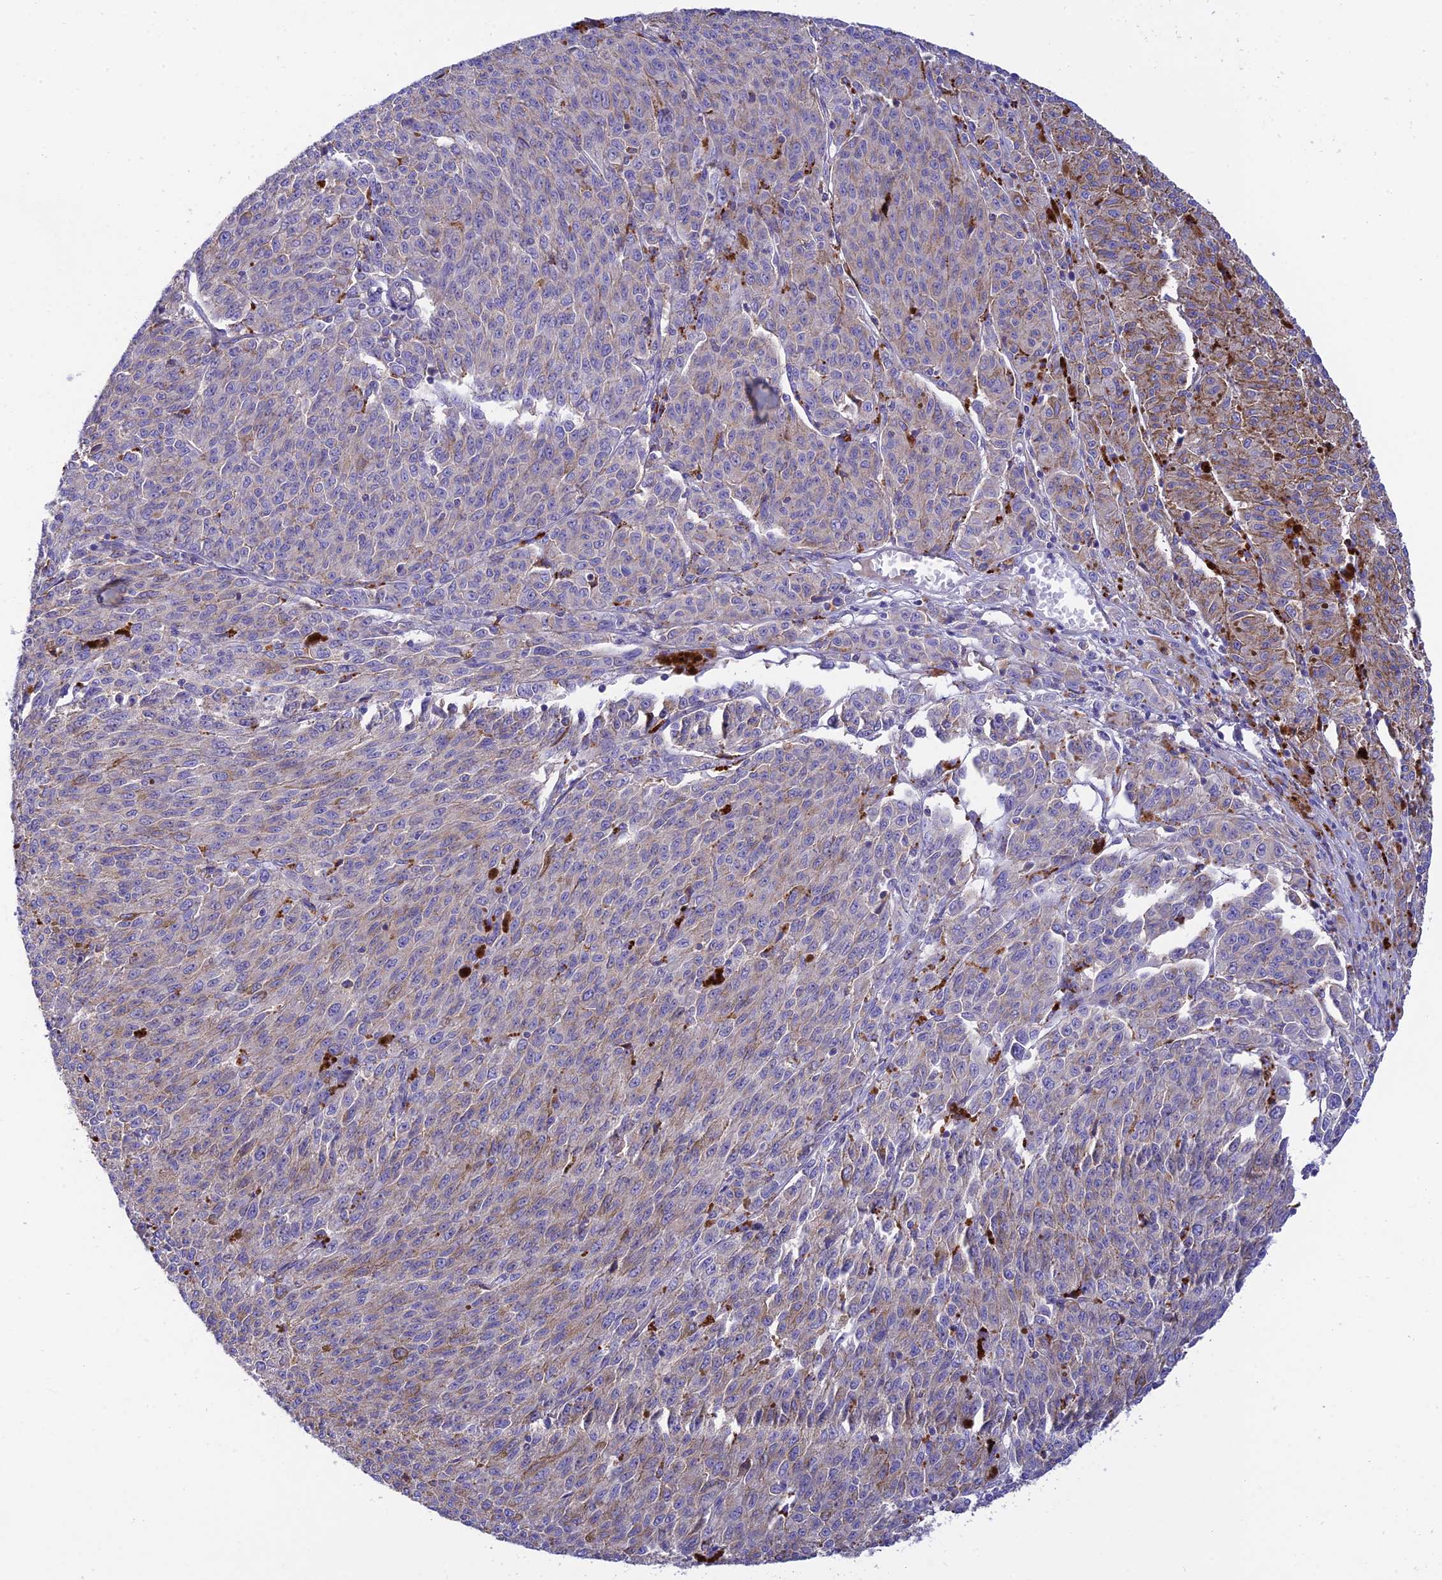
{"staining": {"intensity": "weak", "quantity": "<25%", "location": "cytoplasmic/membranous"}, "tissue": "melanoma", "cell_type": "Tumor cells", "image_type": "cancer", "snomed": [{"axis": "morphology", "description": "Malignant melanoma, NOS"}, {"axis": "topography", "description": "Skin"}], "caption": "There is no significant positivity in tumor cells of melanoma.", "gene": "CCDC157", "patient": {"sex": "female", "age": 52}}